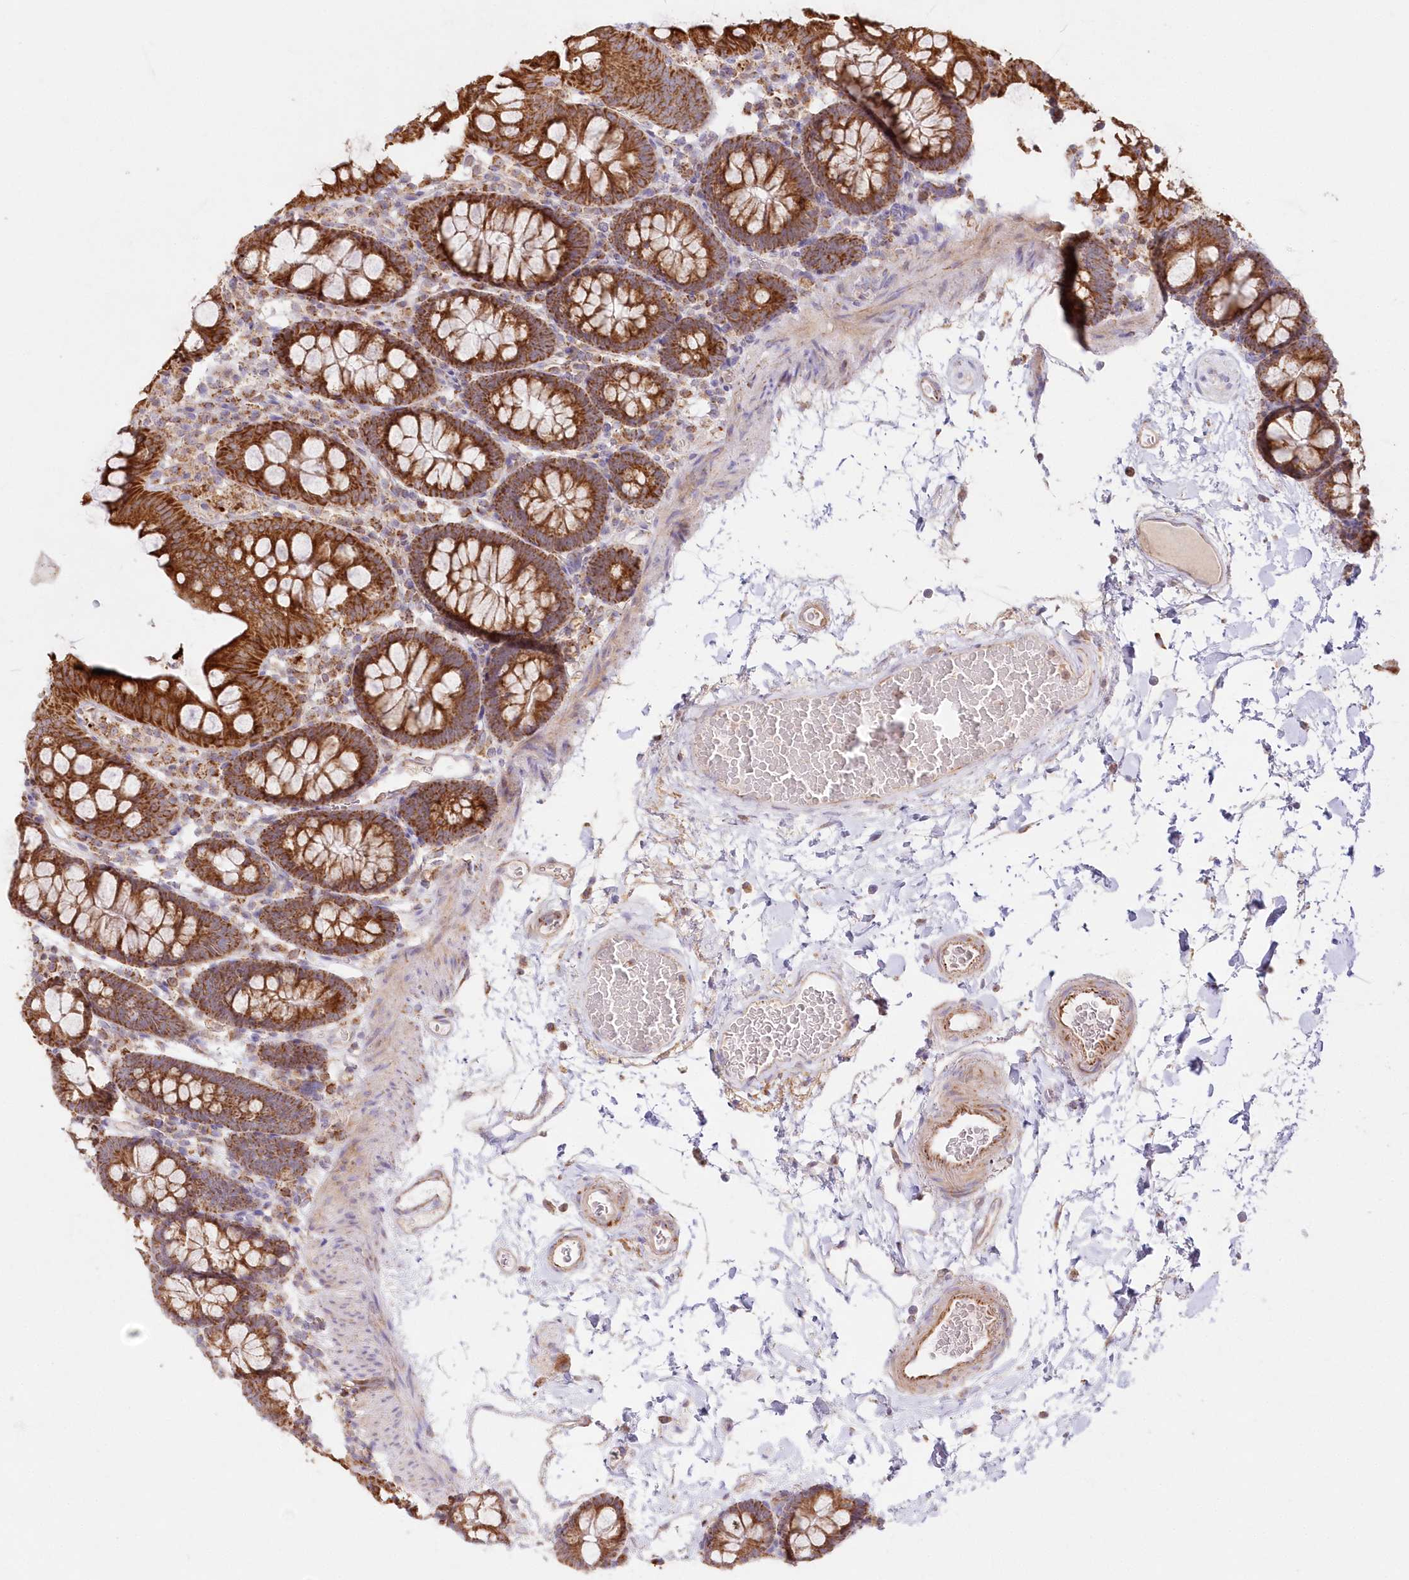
{"staining": {"intensity": "moderate", "quantity": "25%-75%", "location": "cytoplasmic/membranous"}, "tissue": "colon", "cell_type": "Endothelial cells", "image_type": "normal", "snomed": [{"axis": "morphology", "description": "Normal tissue, NOS"}, {"axis": "topography", "description": "Colon"}], "caption": "IHC image of unremarkable colon stained for a protein (brown), which exhibits medium levels of moderate cytoplasmic/membranous positivity in about 25%-75% of endothelial cells.", "gene": "DNA2", "patient": {"sex": "male", "age": 75}}